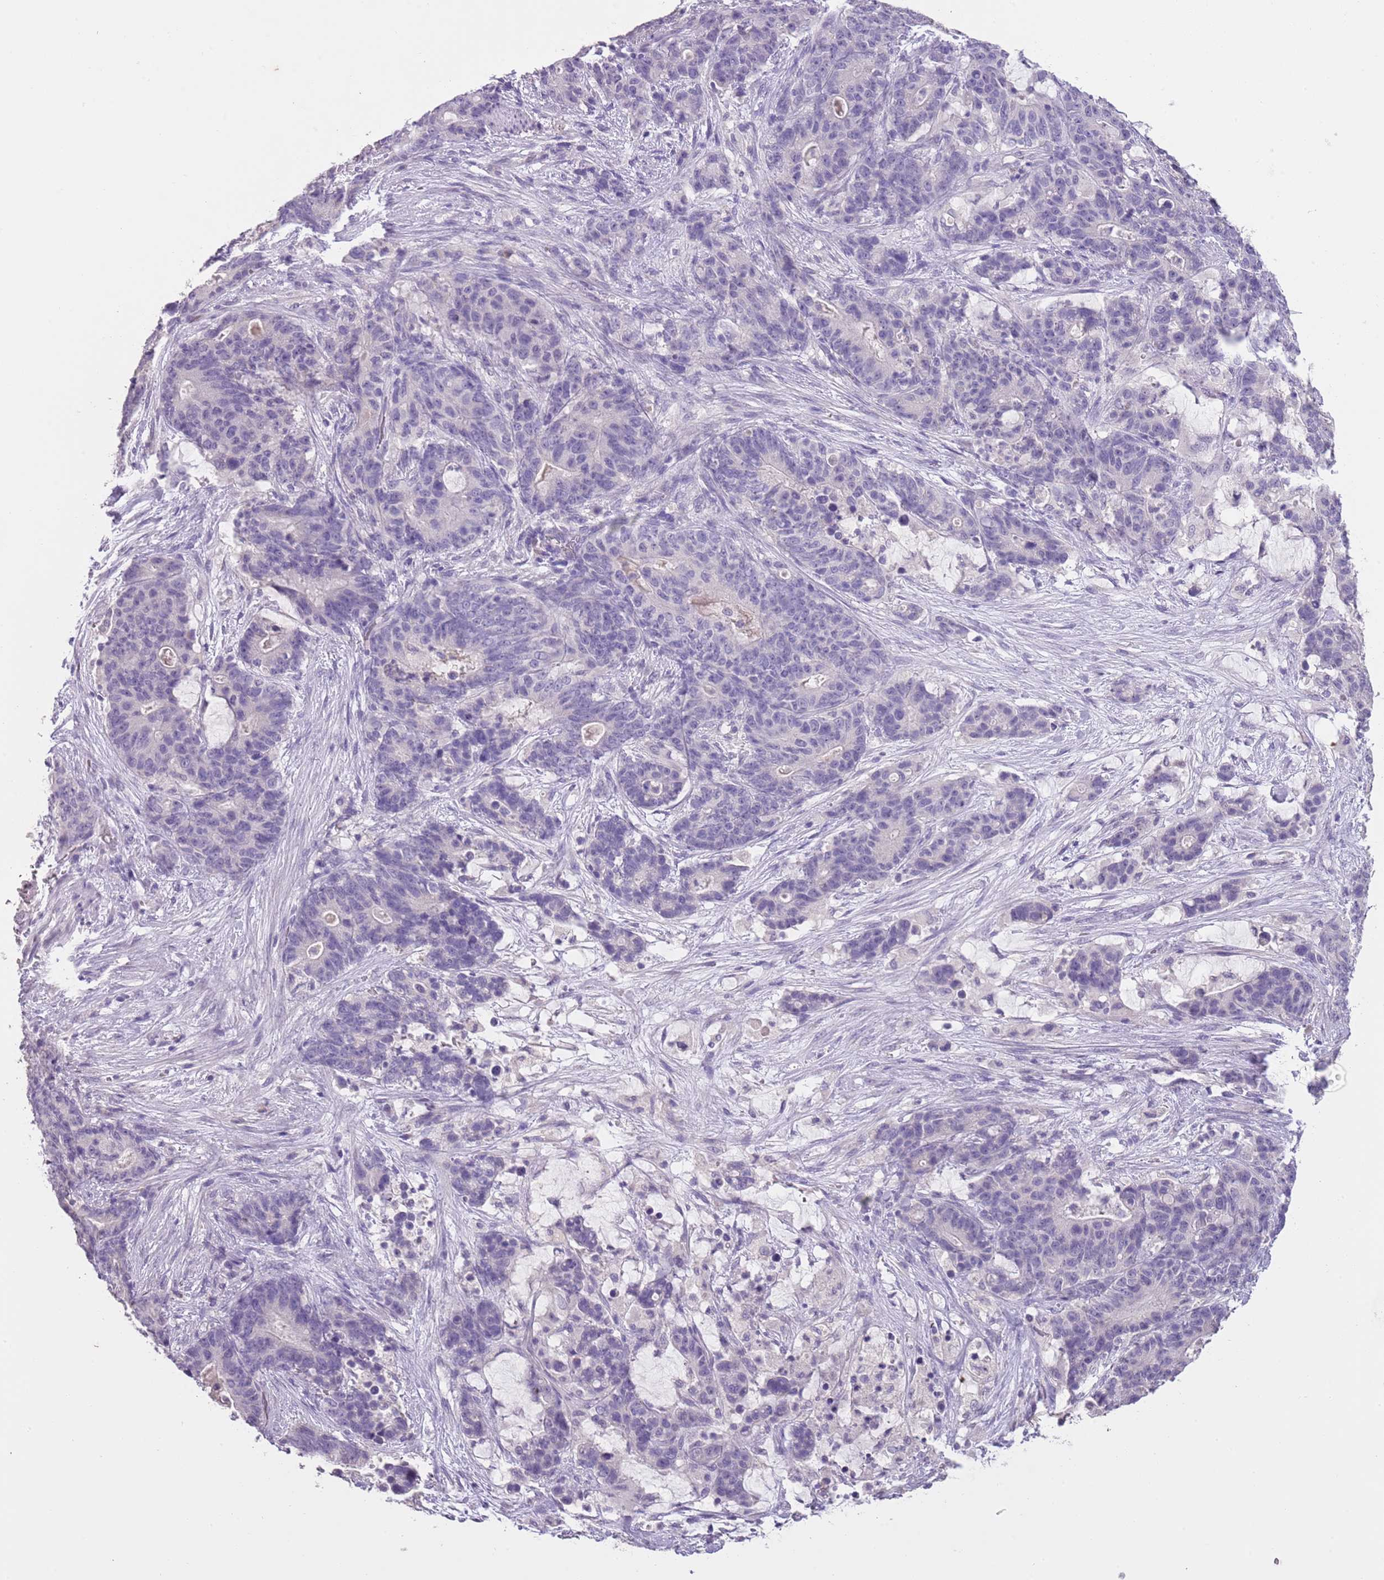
{"staining": {"intensity": "negative", "quantity": "none", "location": "none"}, "tissue": "stomach cancer", "cell_type": "Tumor cells", "image_type": "cancer", "snomed": [{"axis": "morphology", "description": "Adenocarcinoma, NOS"}, {"axis": "topography", "description": "Stomach"}], "caption": "Tumor cells show no significant staining in stomach adenocarcinoma.", "gene": "SLC35E3", "patient": {"sex": "female", "age": 76}}